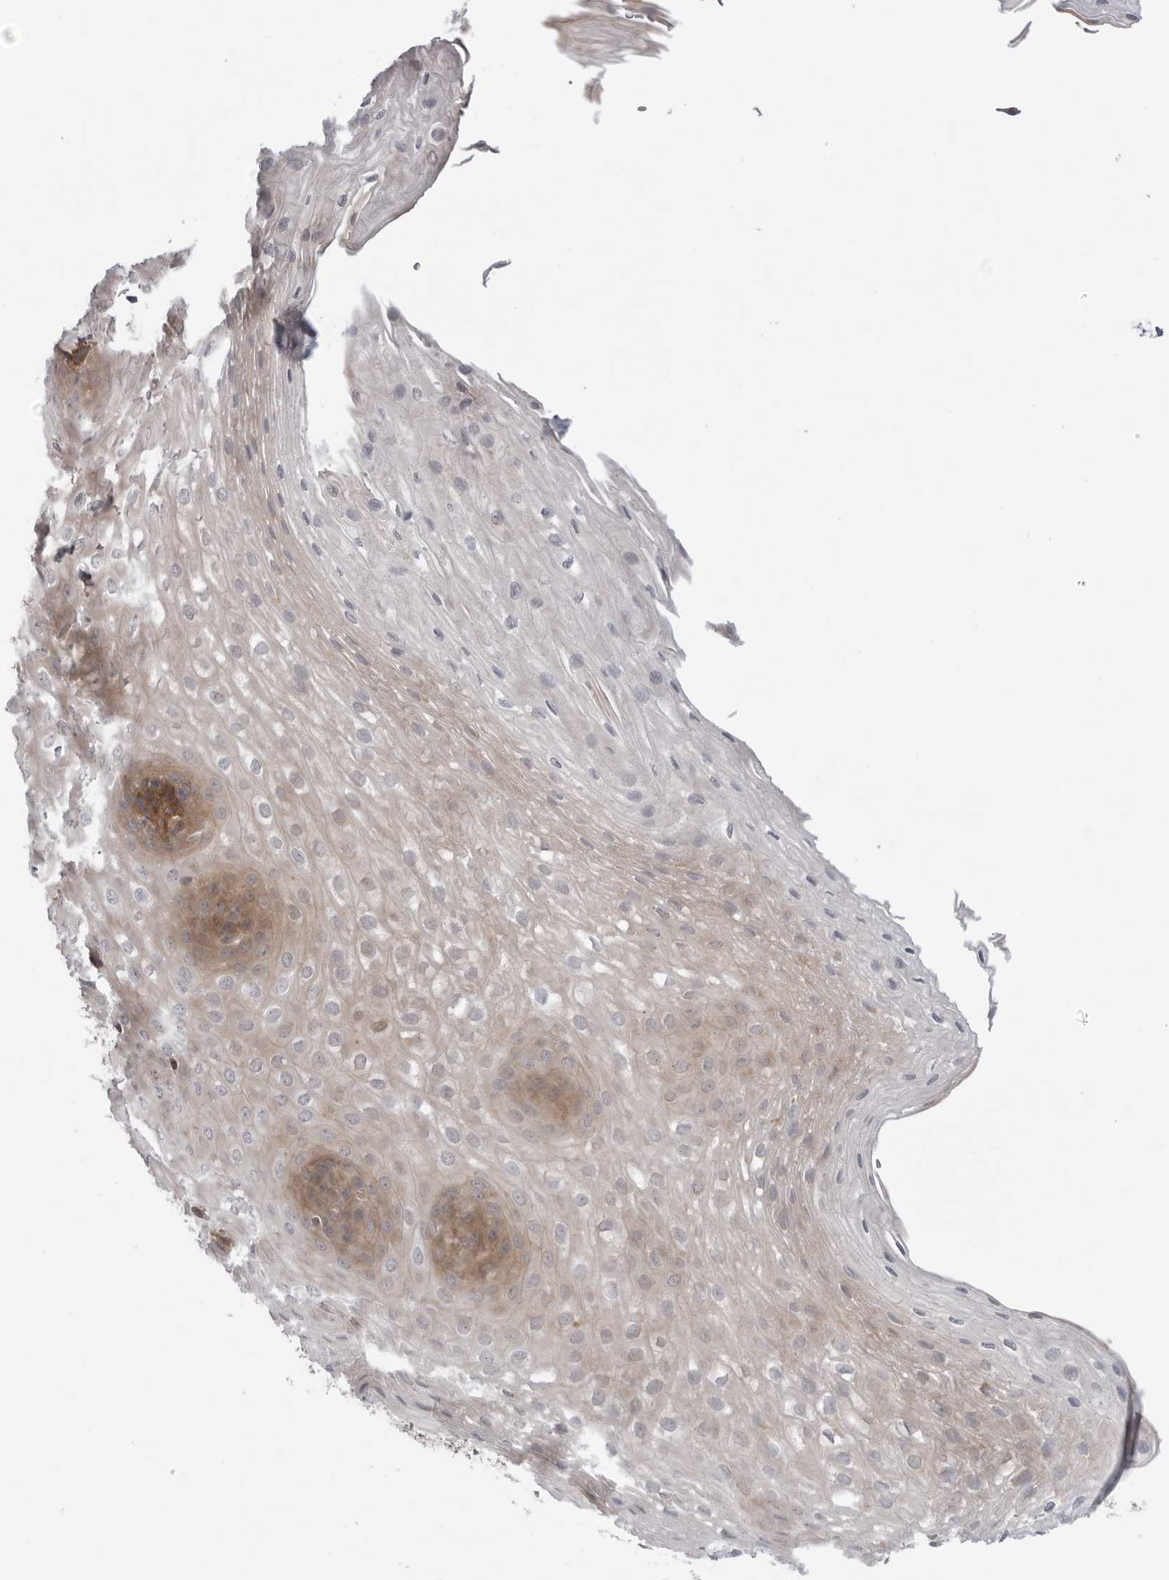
{"staining": {"intensity": "moderate", "quantity": "<25%", "location": "cytoplasmic/membranous"}, "tissue": "esophagus", "cell_type": "Squamous epithelial cells", "image_type": "normal", "snomed": [{"axis": "morphology", "description": "Normal tissue, NOS"}, {"axis": "topography", "description": "Esophagus"}], "caption": "This is an image of immunohistochemistry (IHC) staining of benign esophagus, which shows moderate positivity in the cytoplasmic/membranous of squamous epithelial cells.", "gene": "SCP2", "patient": {"sex": "female", "age": 66}}